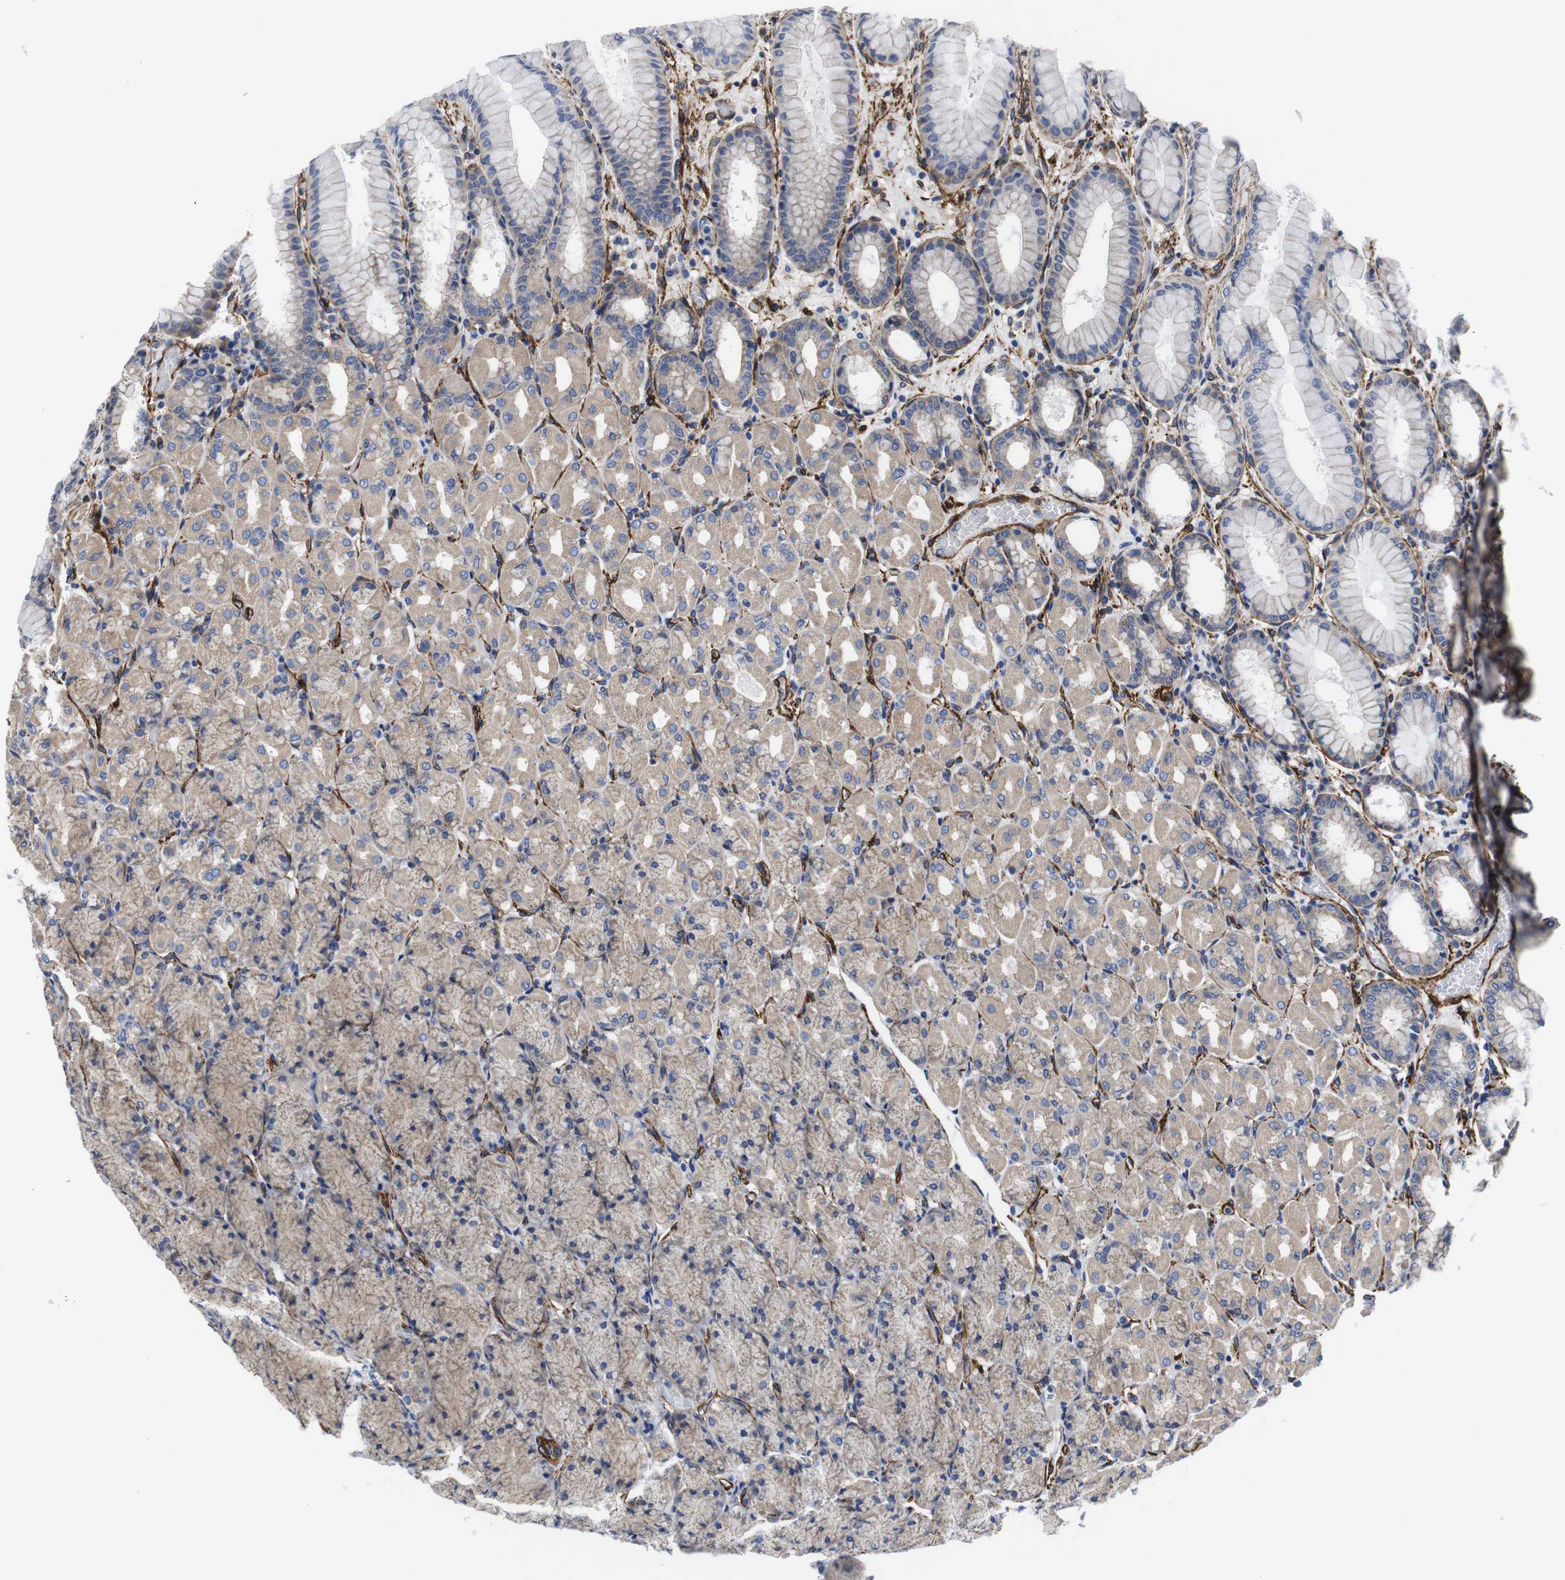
{"staining": {"intensity": "moderate", "quantity": "25%-75%", "location": "cytoplasmic/membranous"}, "tissue": "stomach", "cell_type": "Glandular cells", "image_type": "normal", "snomed": [{"axis": "morphology", "description": "Normal tissue, NOS"}, {"axis": "topography", "description": "Stomach, upper"}], "caption": "Unremarkable stomach was stained to show a protein in brown. There is medium levels of moderate cytoplasmic/membranous expression in about 25%-75% of glandular cells. (Brightfield microscopy of DAB IHC at high magnification).", "gene": "WNT10A", "patient": {"sex": "female", "age": 56}}